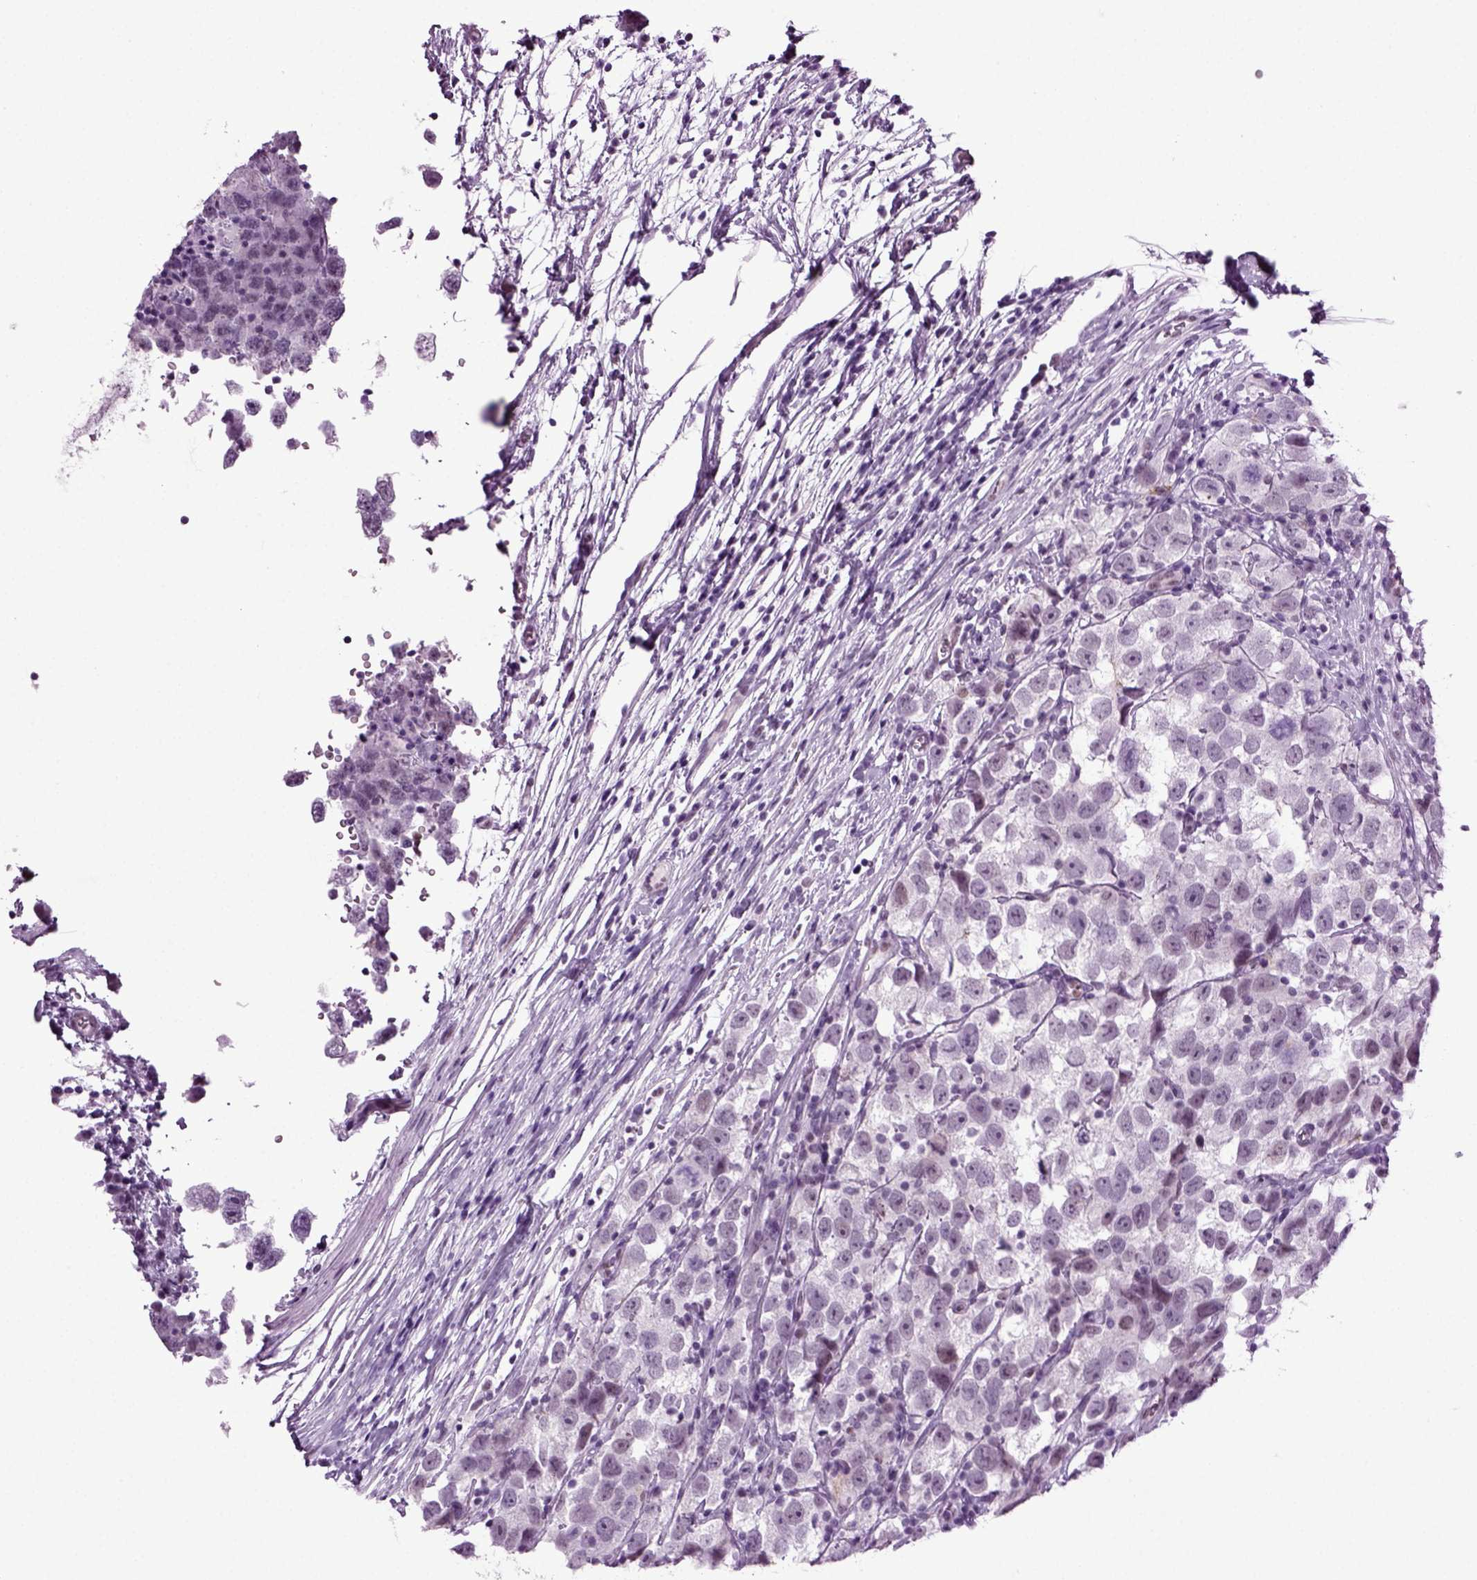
{"staining": {"intensity": "negative", "quantity": "none", "location": "none"}, "tissue": "testis cancer", "cell_type": "Tumor cells", "image_type": "cancer", "snomed": [{"axis": "morphology", "description": "Seminoma, NOS"}, {"axis": "topography", "description": "Testis"}], "caption": "Immunohistochemical staining of seminoma (testis) shows no significant expression in tumor cells. The staining is performed using DAB brown chromogen with nuclei counter-stained in using hematoxylin.", "gene": "RFX3", "patient": {"sex": "male", "age": 26}}